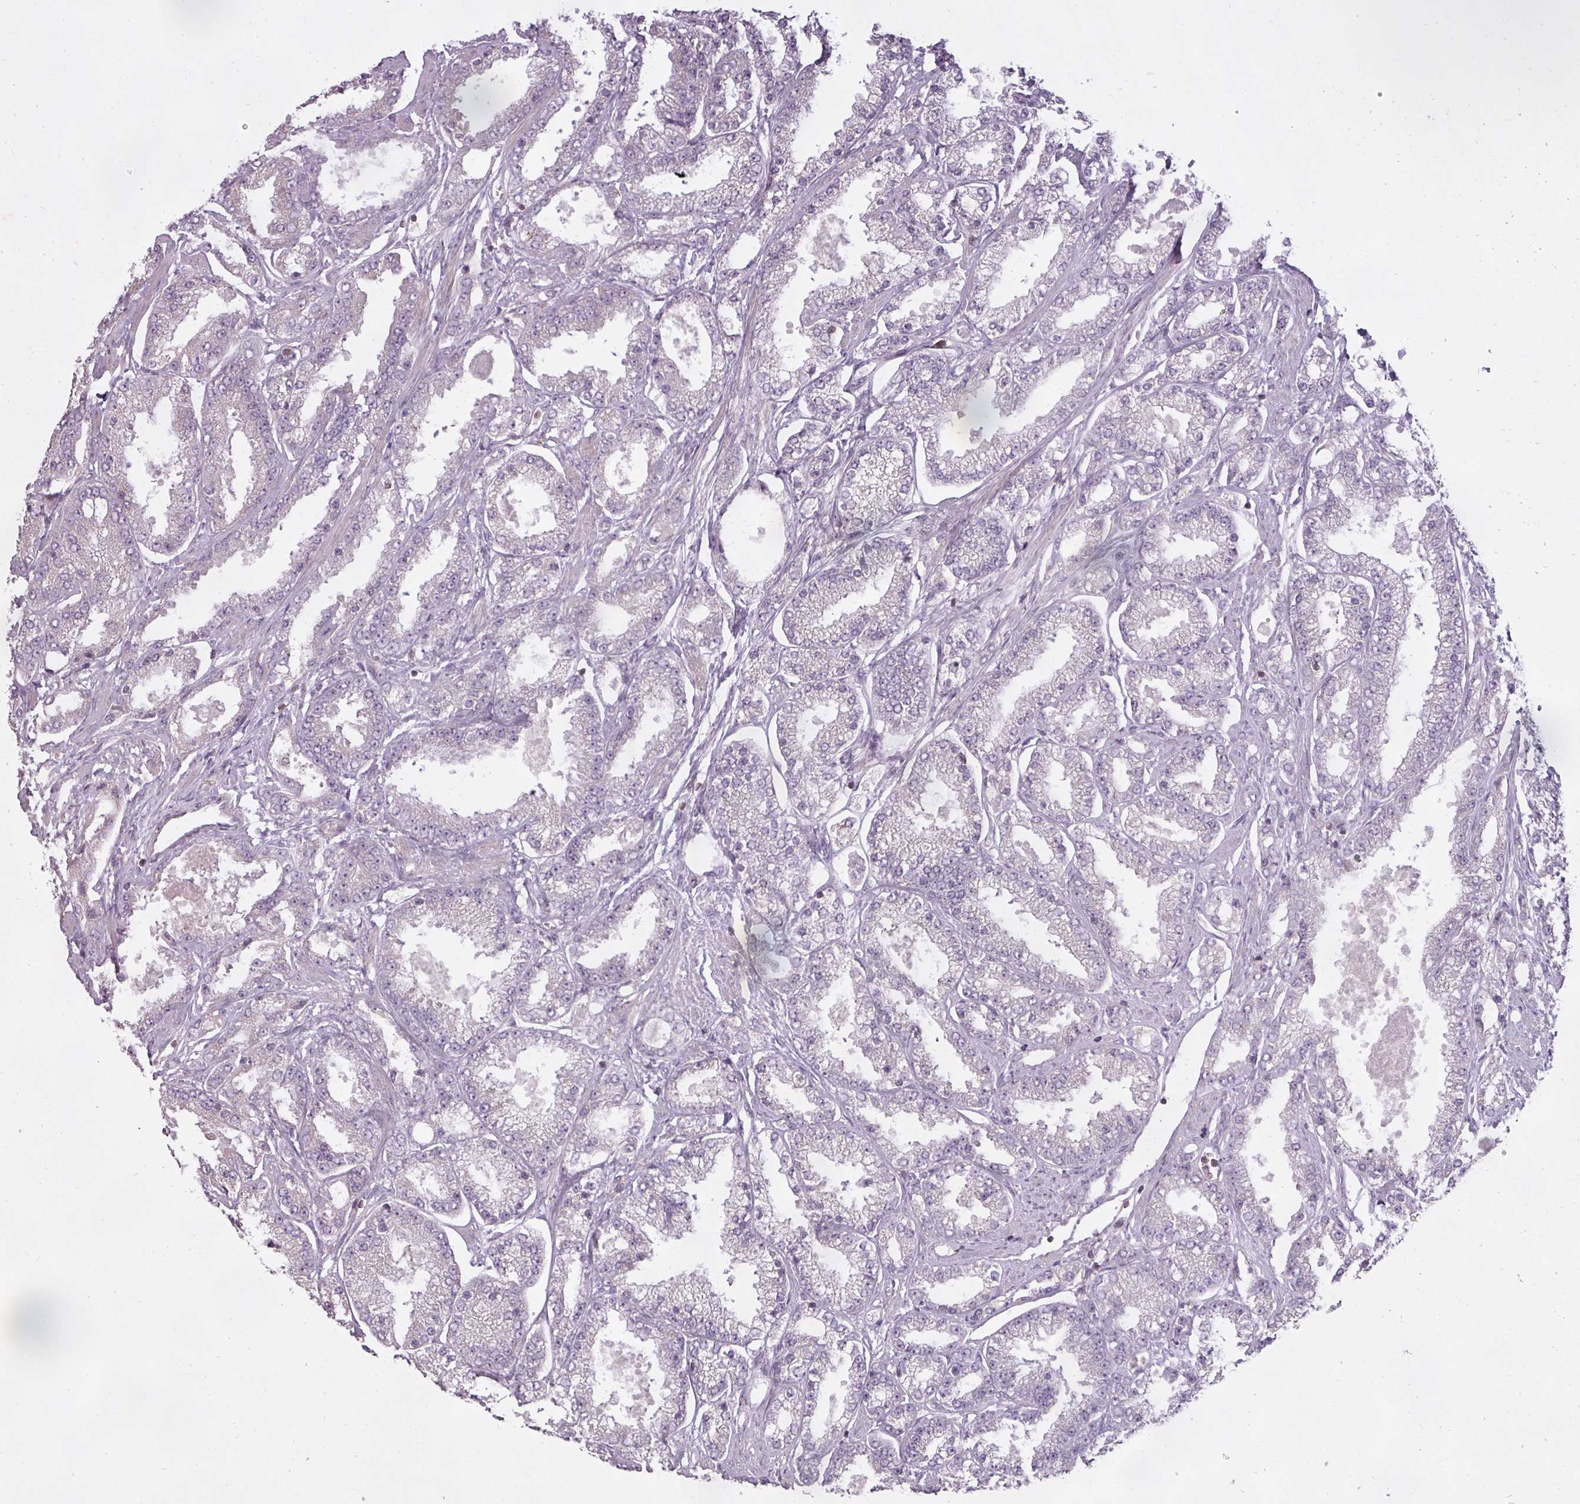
{"staining": {"intensity": "negative", "quantity": "none", "location": "none"}, "tissue": "prostate cancer", "cell_type": "Tumor cells", "image_type": "cancer", "snomed": [{"axis": "morphology", "description": "Adenocarcinoma, High grade"}, {"axis": "topography", "description": "Prostate"}], "caption": "An IHC image of prostate cancer is shown. There is no staining in tumor cells of prostate cancer.", "gene": "STK4", "patient": {"sex": "male", "age": 69}}